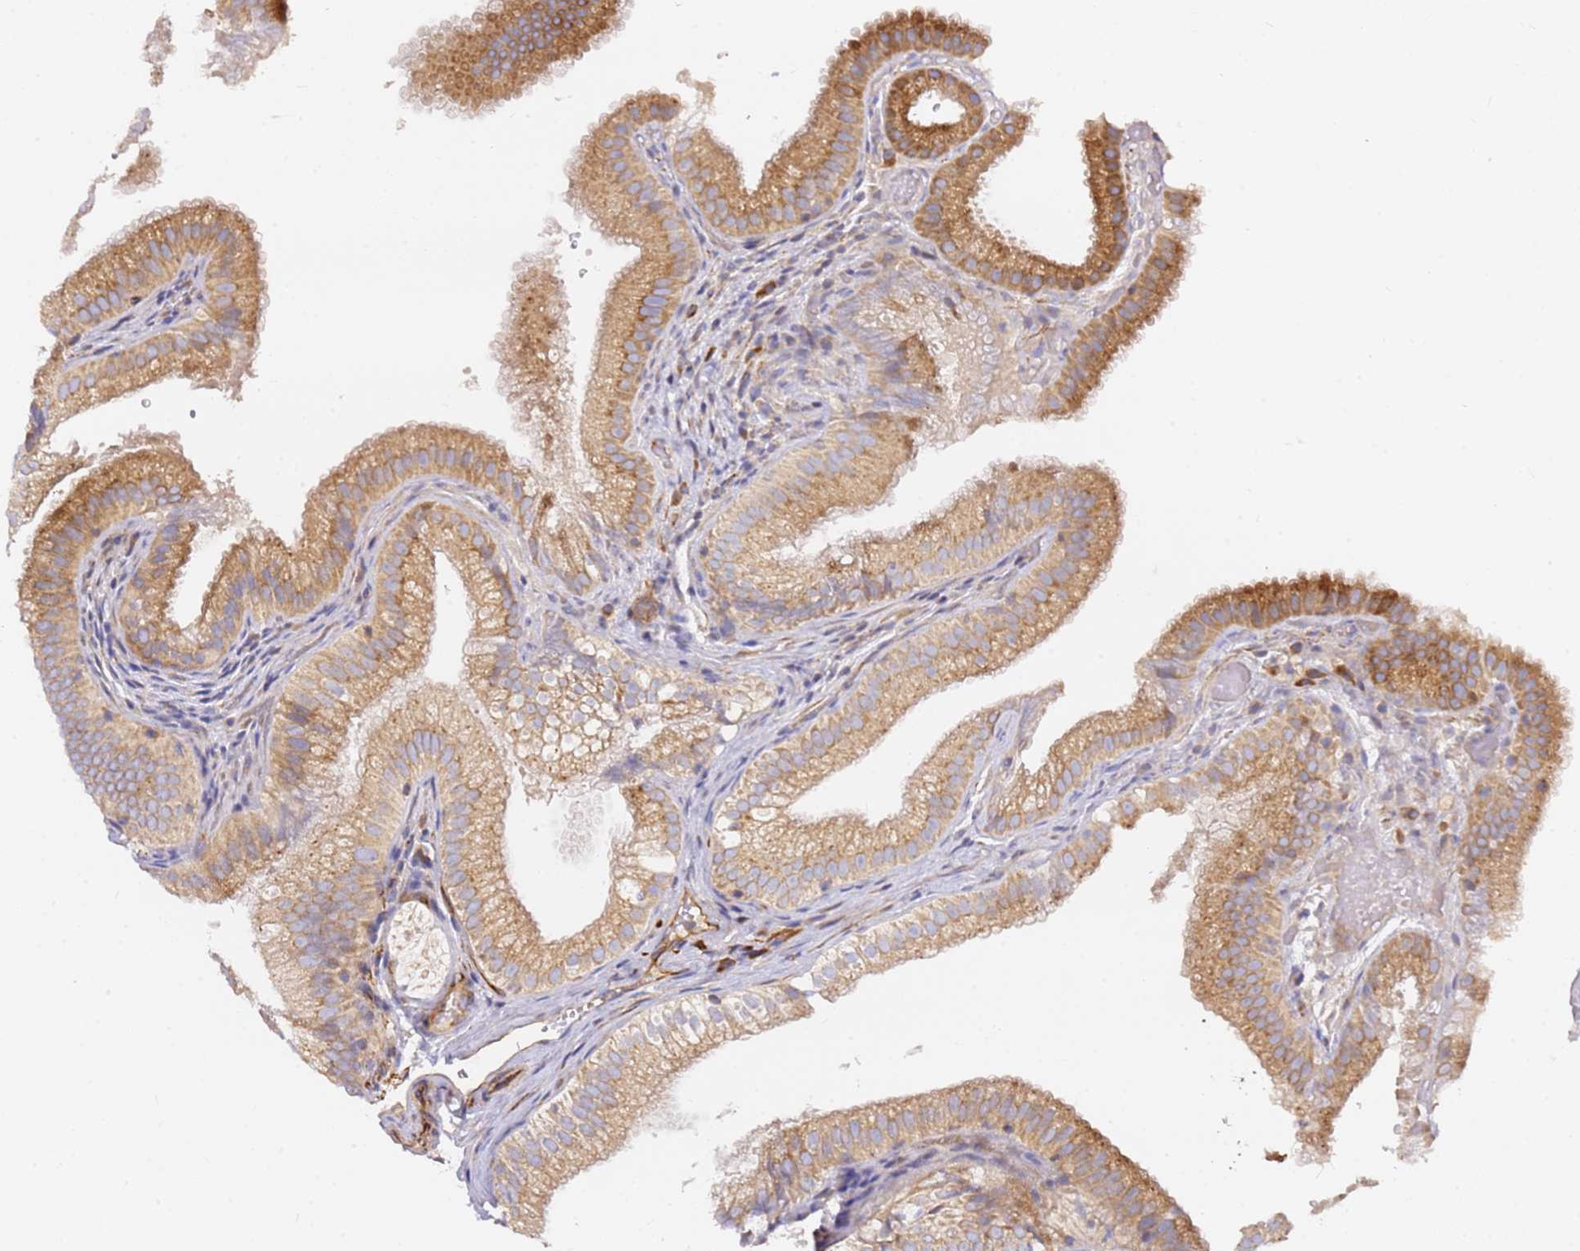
{"staining": {"intensity": "moderate", "quantity": ">75%", "location": "cytoplasmic/membranous"}, "tissue": "gallbladder", "cell_type": "Glandular cells", "image_type": "normal", "snomed": [{"axis": "morphology", "description": "Normal tissue, NOS"}, {"axis": "topography", "description": "Gallbladder"}], "caption": "Immunohistochemistry photomicrograph of normal gallbladder: human gallbladder stained using immunohistochemistry demonstrates medium levels of moderate protein expression localized specifically in the cytoplasmic/membranous of glandular cells, appearing as a cytoplasmic/membranous brown color.", "gene": "KIF7", "patient": {"sex": "female", "age": 30}}